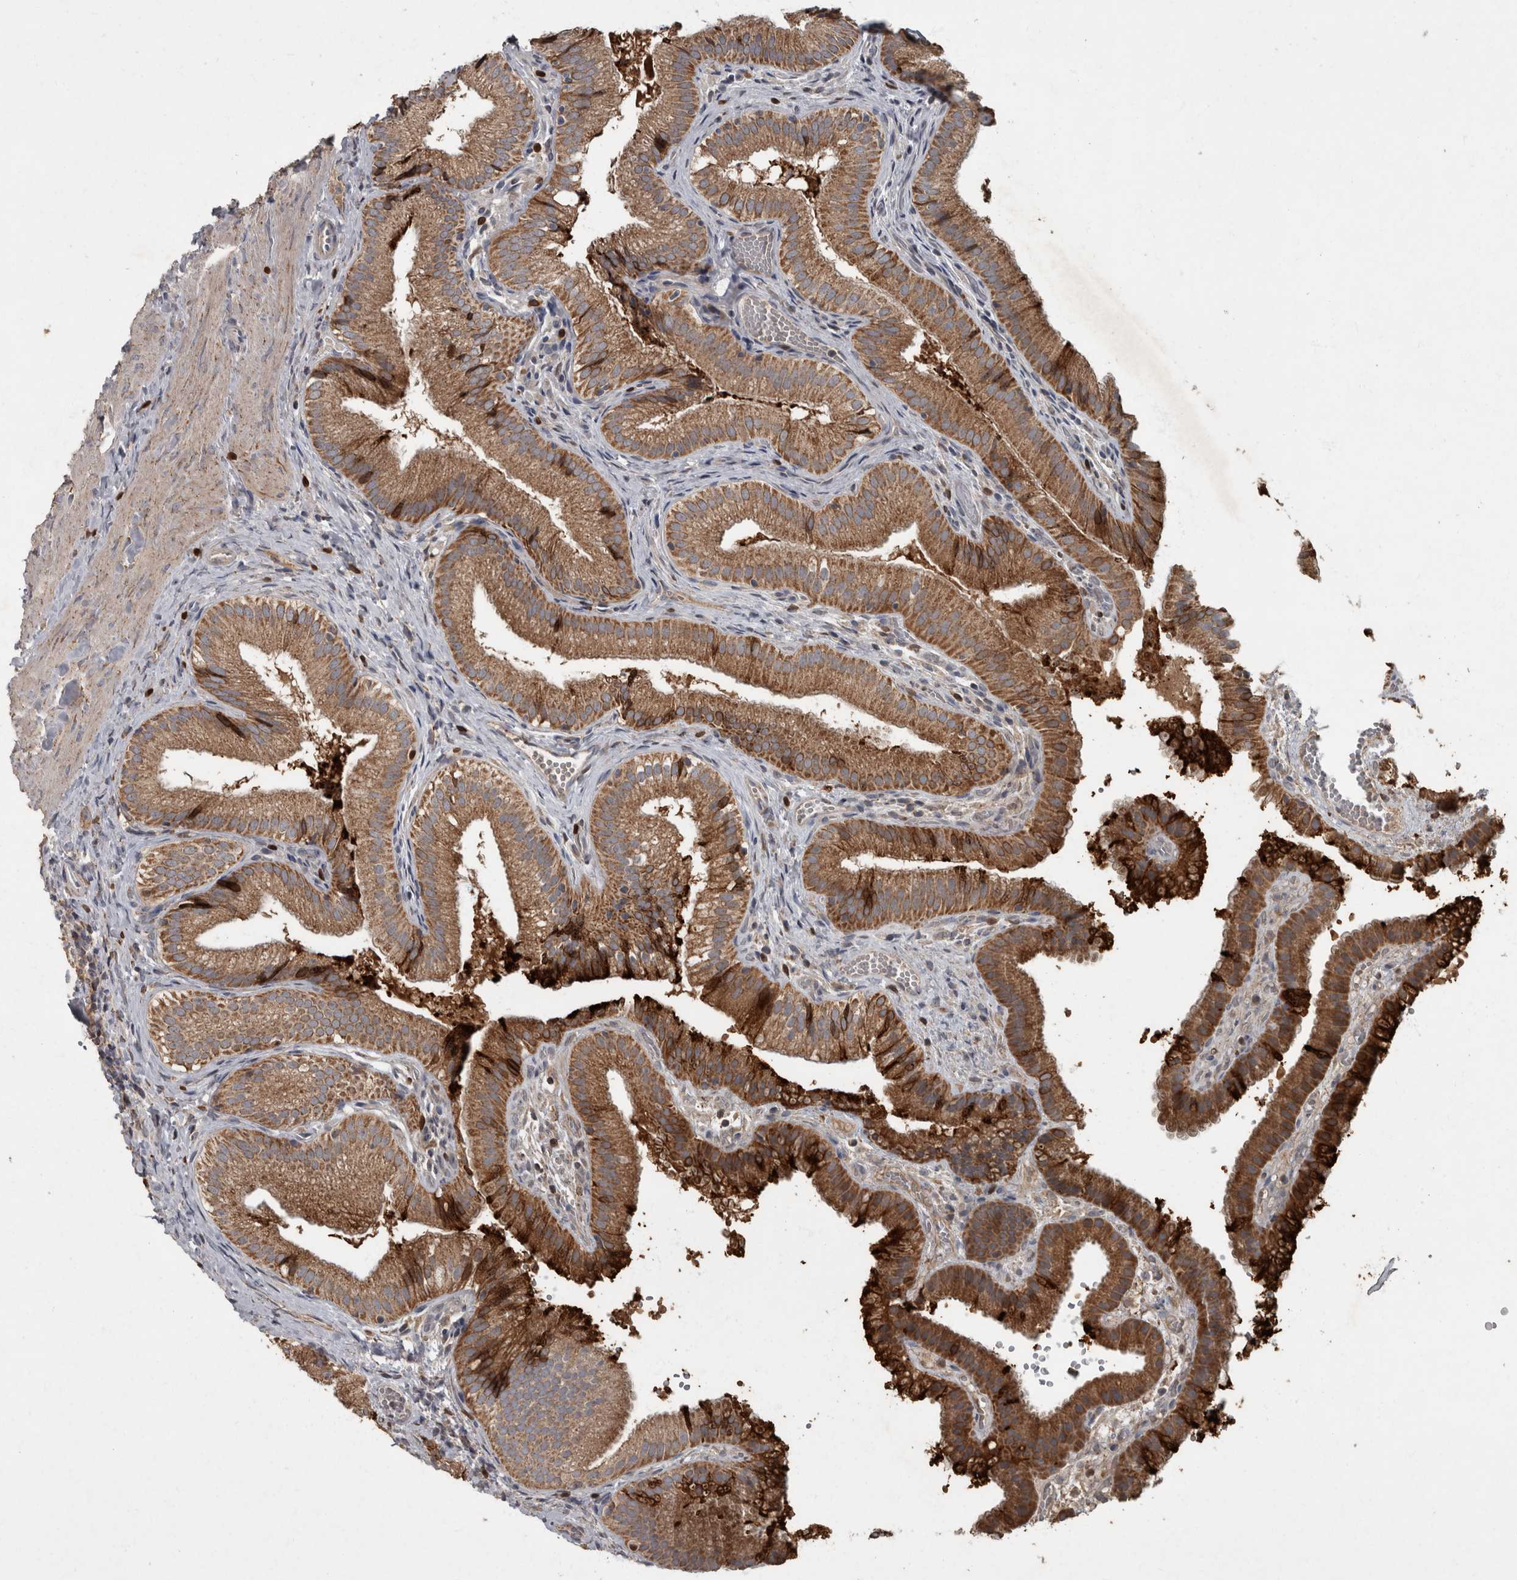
{"staining": {"intensity": "strong", "quantity": ">75%", "location": "cytoplasmic/membranous"}, "tissue": "gallbladder", "cell_type": "Glandular cells", "image_type": "normal", "snomed": [{"axis": "morphology", "description": "Normal tissue, NOS"}, {"axis": "topography", "description": "Gallbladder"}], "caption": "Strong cytoplasmic/membranous protein expression is seen in about >75% of glandular cells in gallbladder. The protein of interest is shown in brown color, while the nuclei are stained blue.", "gene": "PPP1R3C", "patient": {"sex": "female", "age": 30}}